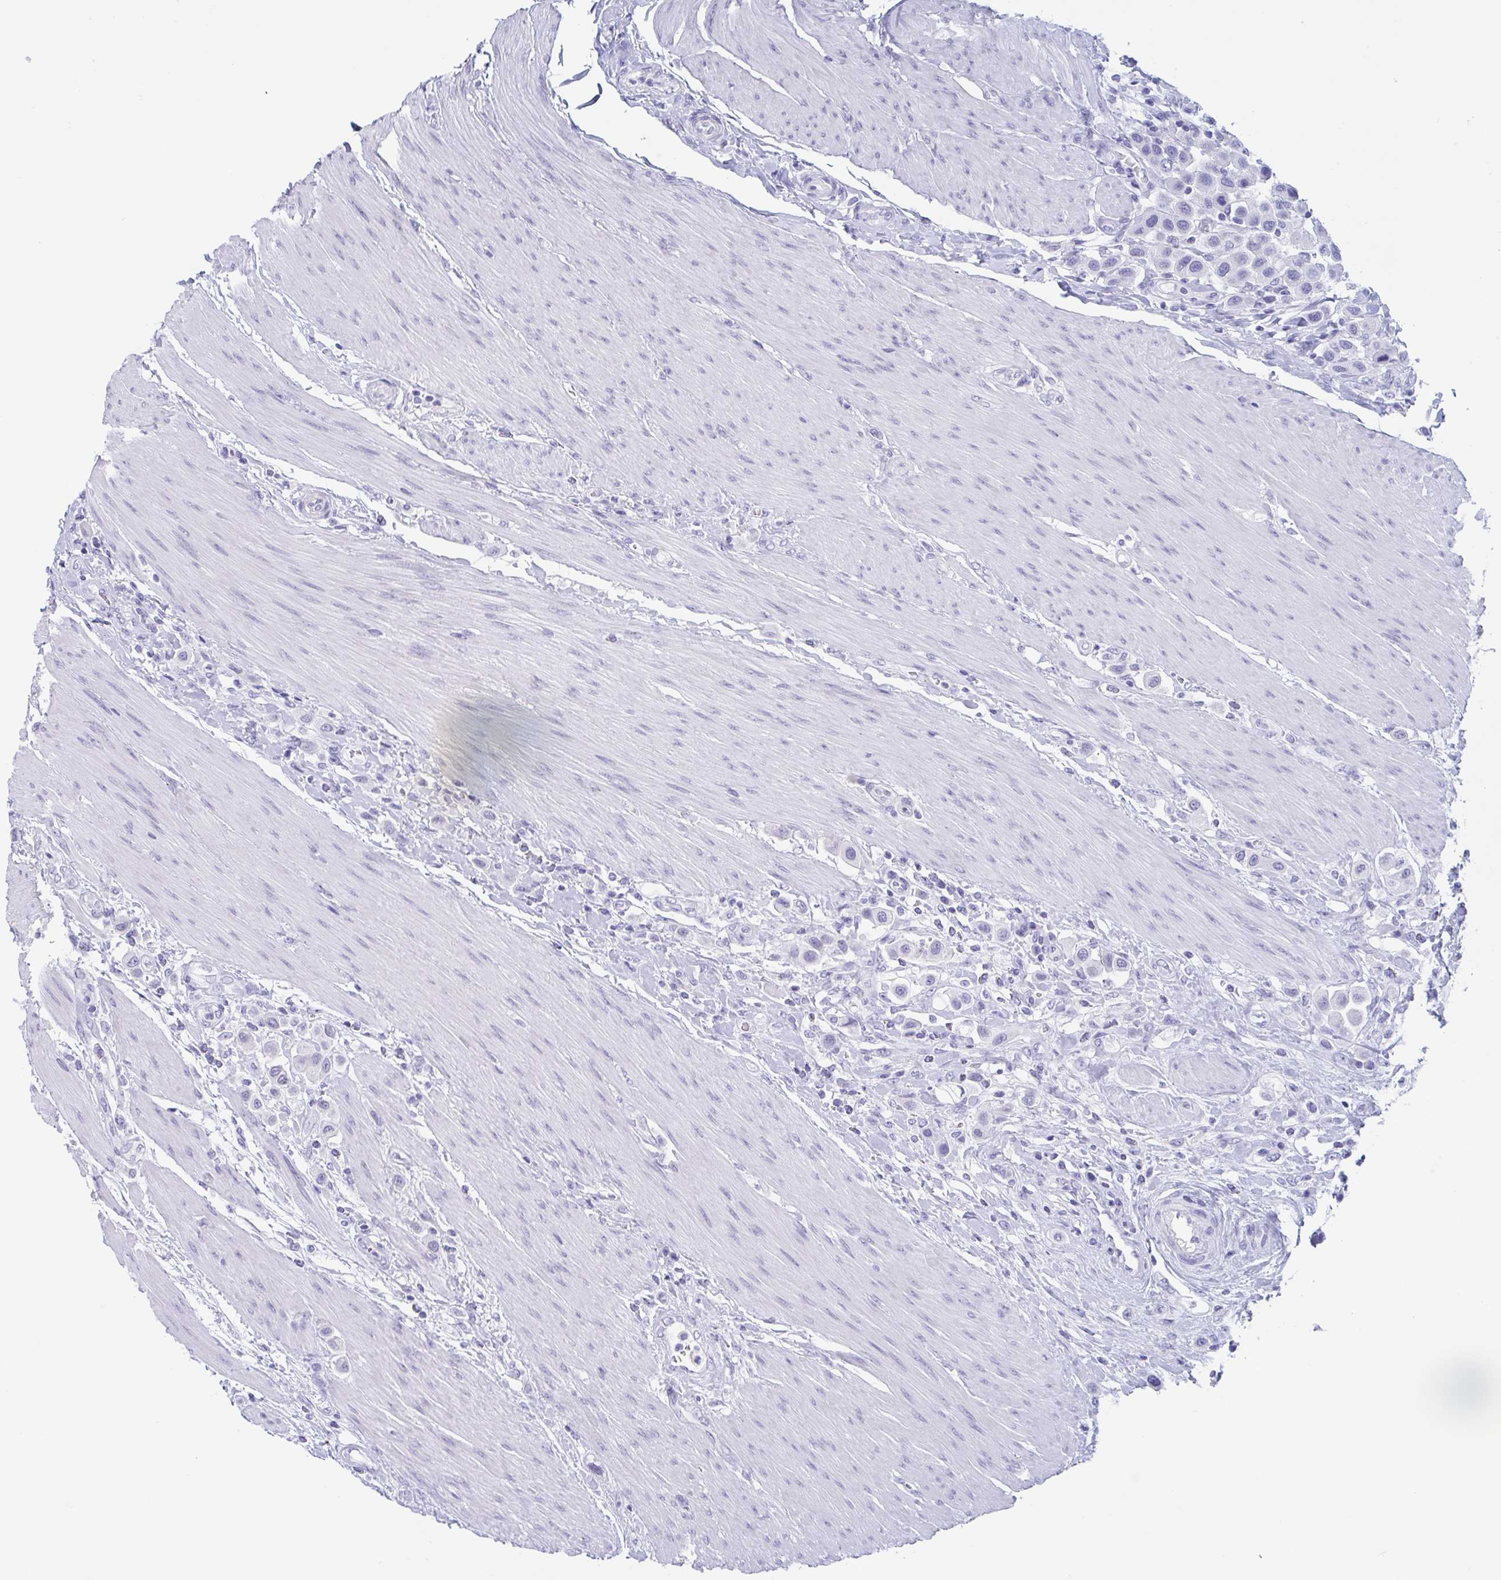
{"staining": {"intensity": "negative", "quantity": "none", "location": "none"}, "tissue": "urothelial cancer", "cell_type": "Tumor cells", "image_type": "cancer", "snomed": [{"axis": "morphology", "description": "Urothelial carcinoma, High grade"}, {"axis": "topography", "description": "Urinary bladder"}], "caption": "Tumor cells are negative for protein expression in human high-grade urothelial carcinoma. (Stains: DAB (3,3'-diaminobenzidine) IHC with hematoxylin counter stain, Microscopy: brightfield microscopy at high magnification).", "gene": "CDX4", "patient": {"sex": "male", "age": 50}}